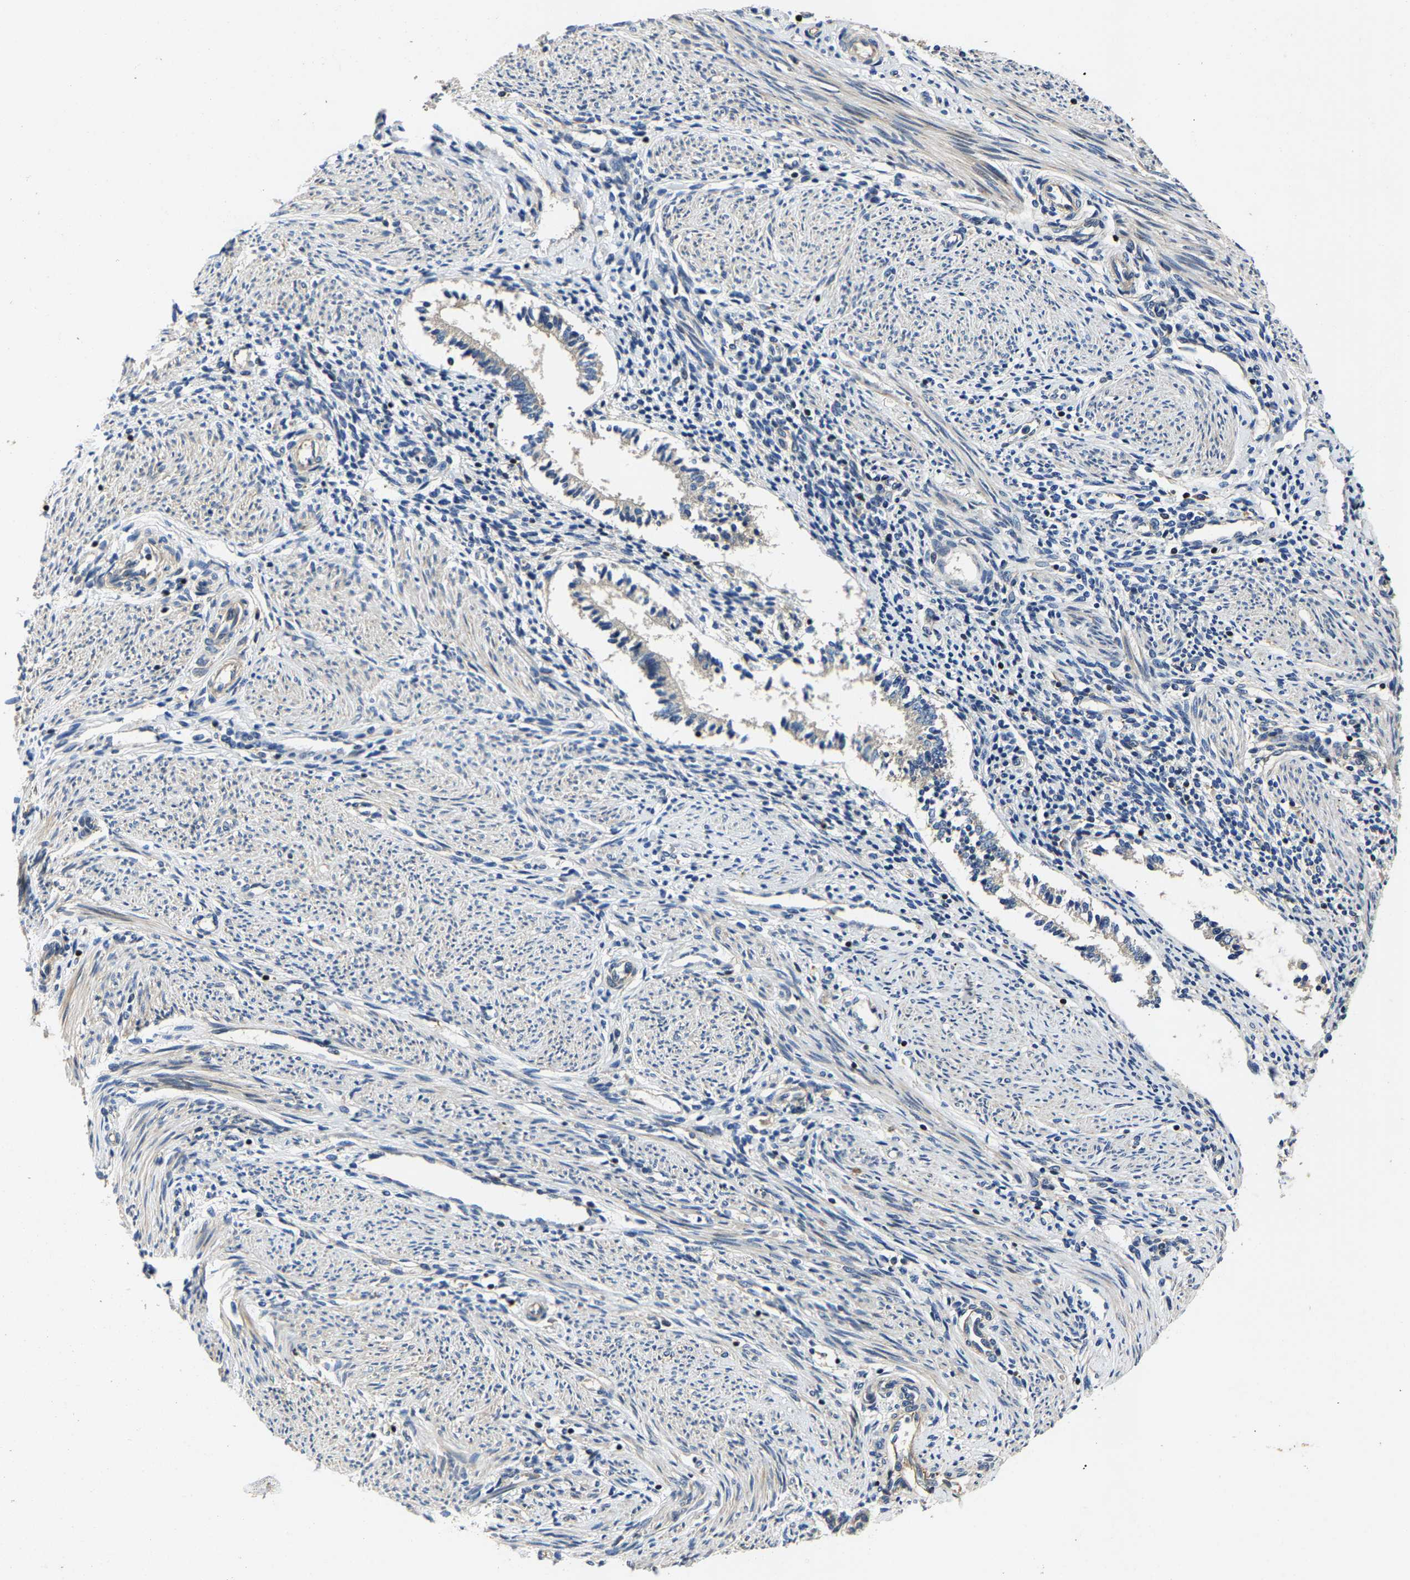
{"staining": {"intensity": "negative", "quantity": "none", "location": "none"}, "tissue": "endometrium", "cell_type": "Cells in endometrial stroma", "image_type": "normal", "snomed": [{"axis": "morphology", "description": "Normal tissue, NOS"}, {"axis": "topography", "description": "Endometrium"}], "caption": "Endometrium stained for a protein using IHC displays no positivity cells in endometrial stroma.", "gene": "AGBL3", "patient": {"sex": "female", "age": 42}}